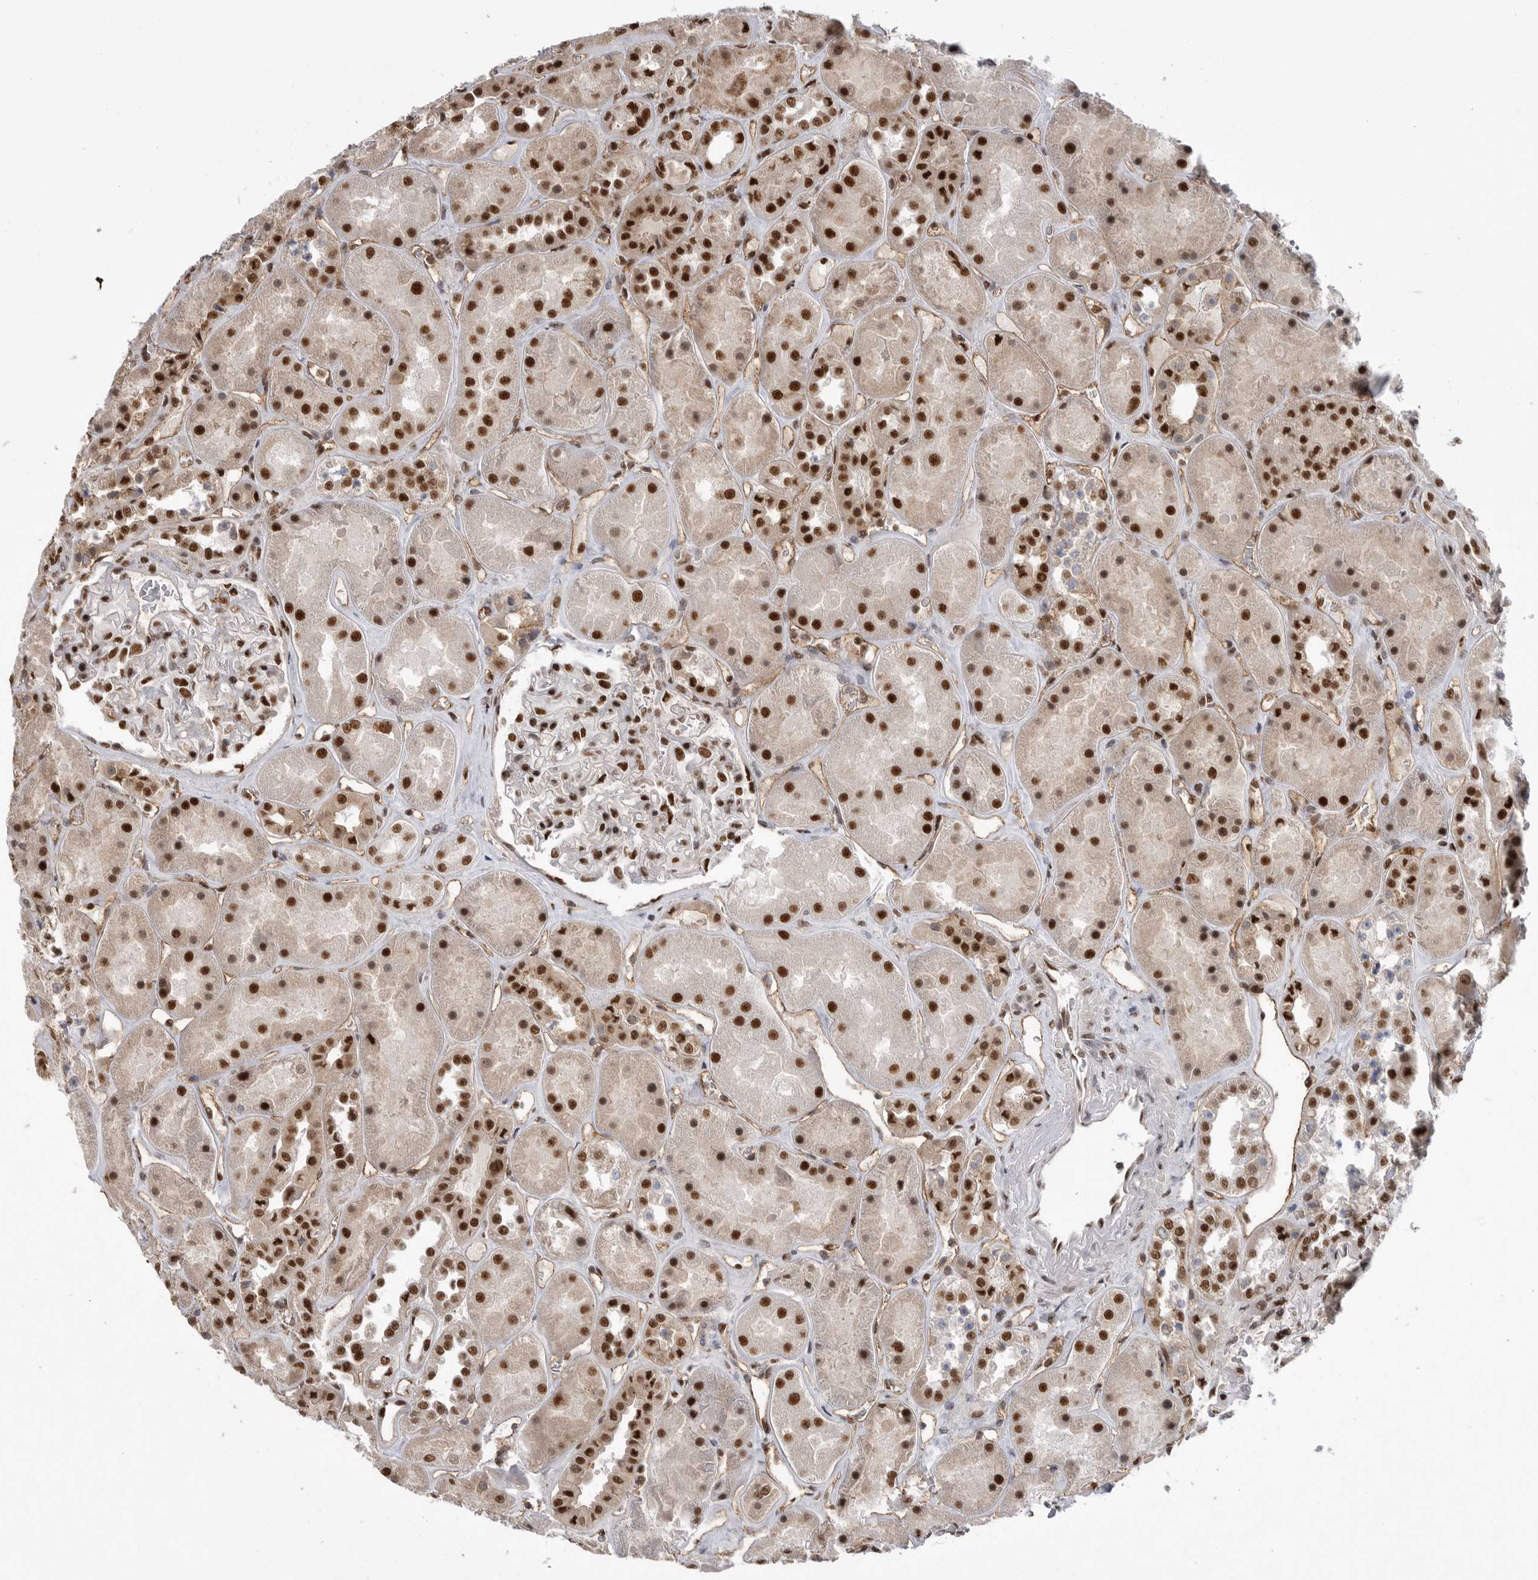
{"staining": {"intensity": "strong", "quantity": ">75%", "location": "nuclear"}, "tissue": "kidney", "cell_type": "Cells in glomeruli", "image_type": "normal", "snomed": [{"axis": "morphology", "description": "Normal tissue, NOS"}, {"axis": "topography", "description": "Kidney"}], "caption": "This micrograph demonstrates immunohistochemistry (IHC) staining of benign human kidney, with high strong nuclear staining in approximately >75% of cells in glomeruli.", "gene": "PPP1R8", "patient": {"sex": "male", "age": 70}}